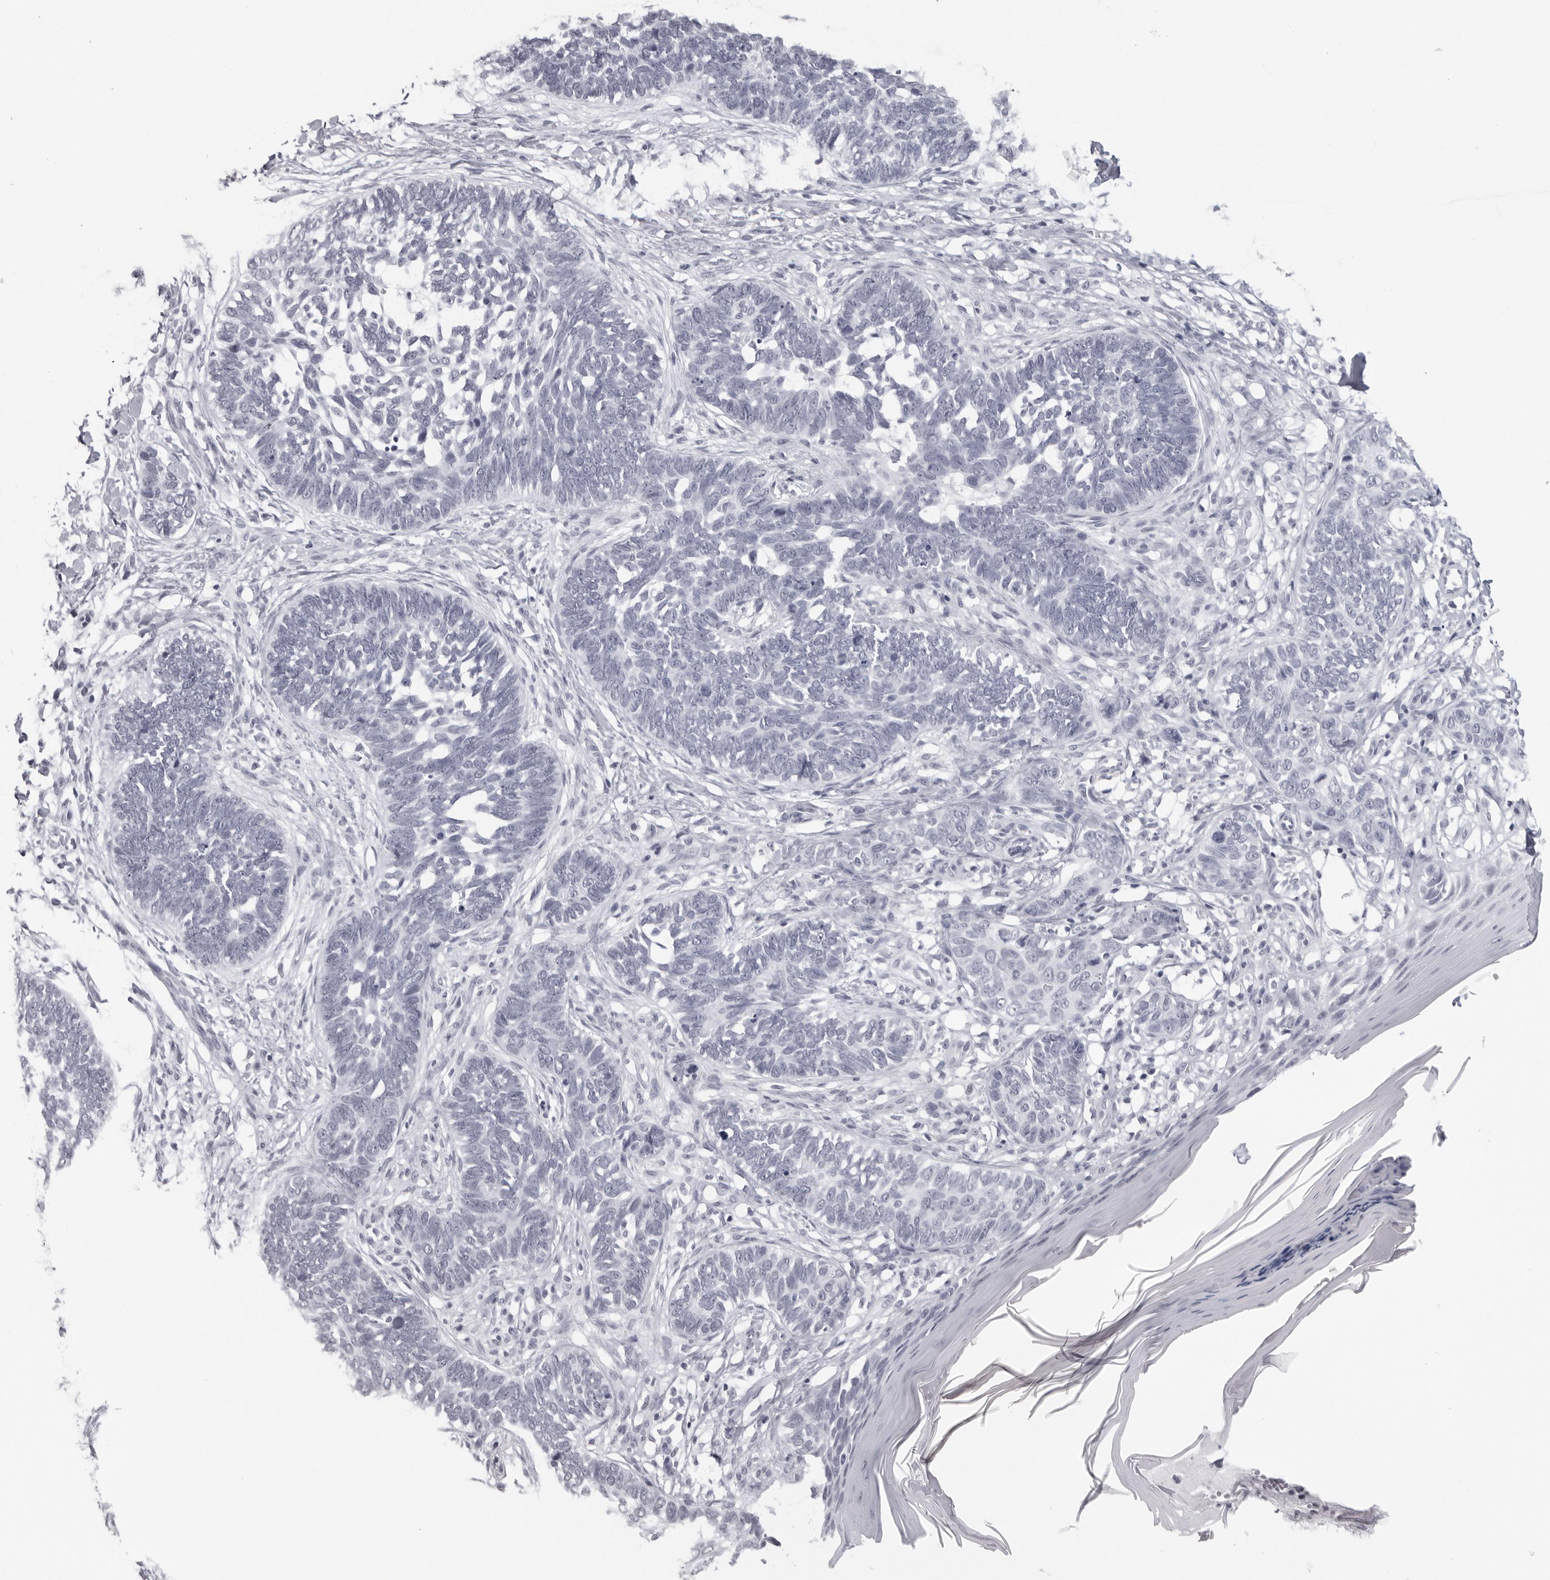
{"staining": {"intensity": "negative", "quantity": "none", "location": "none"}, "tissue": "skin cancer", "cell_type": "Tumor cells", "image_type": "cancer", "snomed": [{"axis": "morphology", "description": "Normal tissue, NOS"}, {"axis": "morphology", "description": "Basal cell carcinoma"}, {"axis": "topography", "description": "Skin"}], "caption": "Tumor cells are negative for protein expression in human skin cancer. (DAB immunohistochemistry visualized using brightfield microscopy, high magnification).", "gene": "ESPN", "patient": {"sex": "male", "age": 77}}